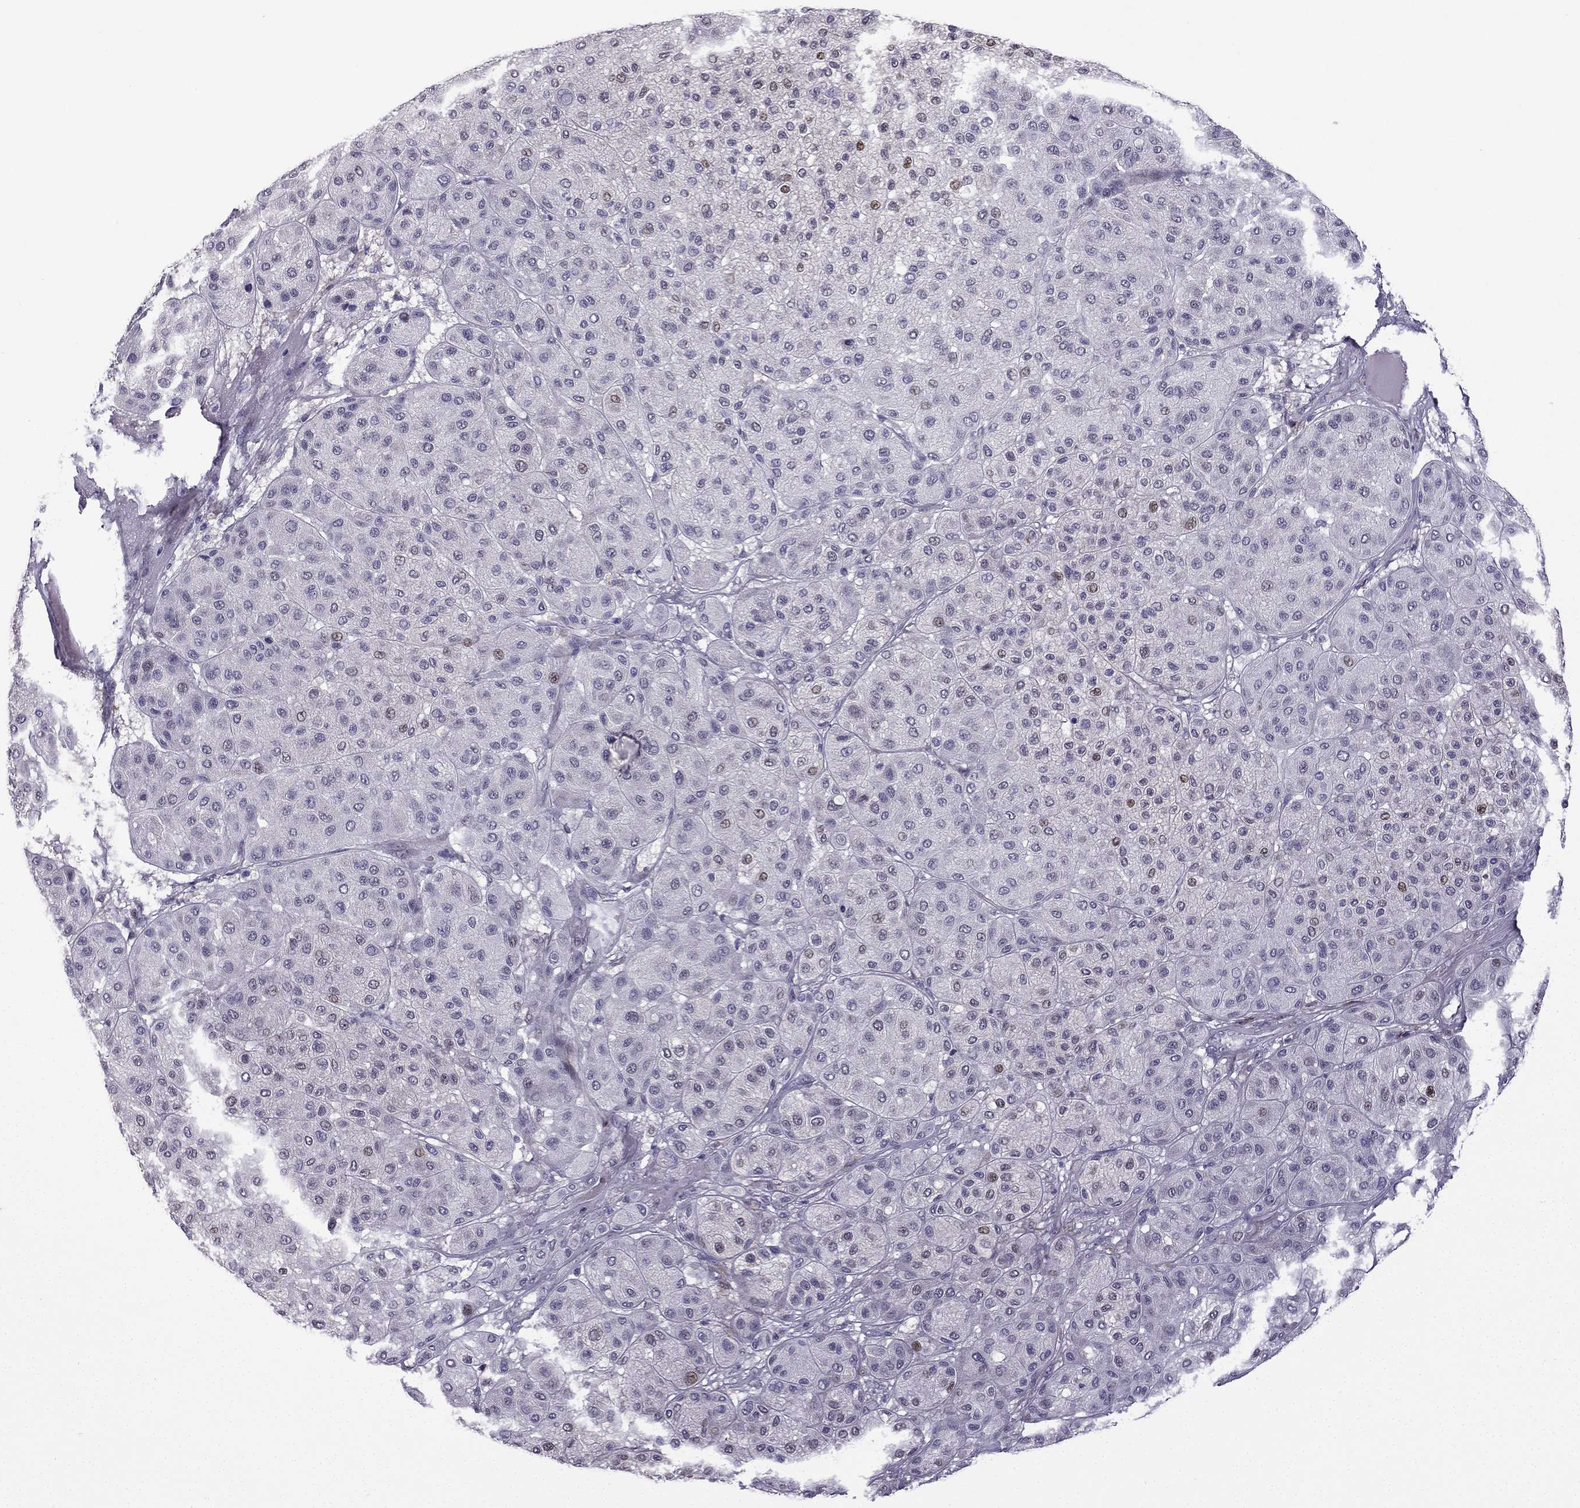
{"staining": {"intensity": "negative", "quantity": "none", "location": "none"}, "tissue": "melanoma", "cell_type": "Tumor cells", "image_type": "cancer", "snomed": [{"axis": "morphology", "description": "Malignant melanoma, Metastatic site"}, {"axis": "topography", "description": "Smooth muscle"}], "caption": "Protein analysis of melanoma reveals no significant staining in tumor cells.", "gene": "CFAP70", "patient": {"sex": "male", "age": 41}}